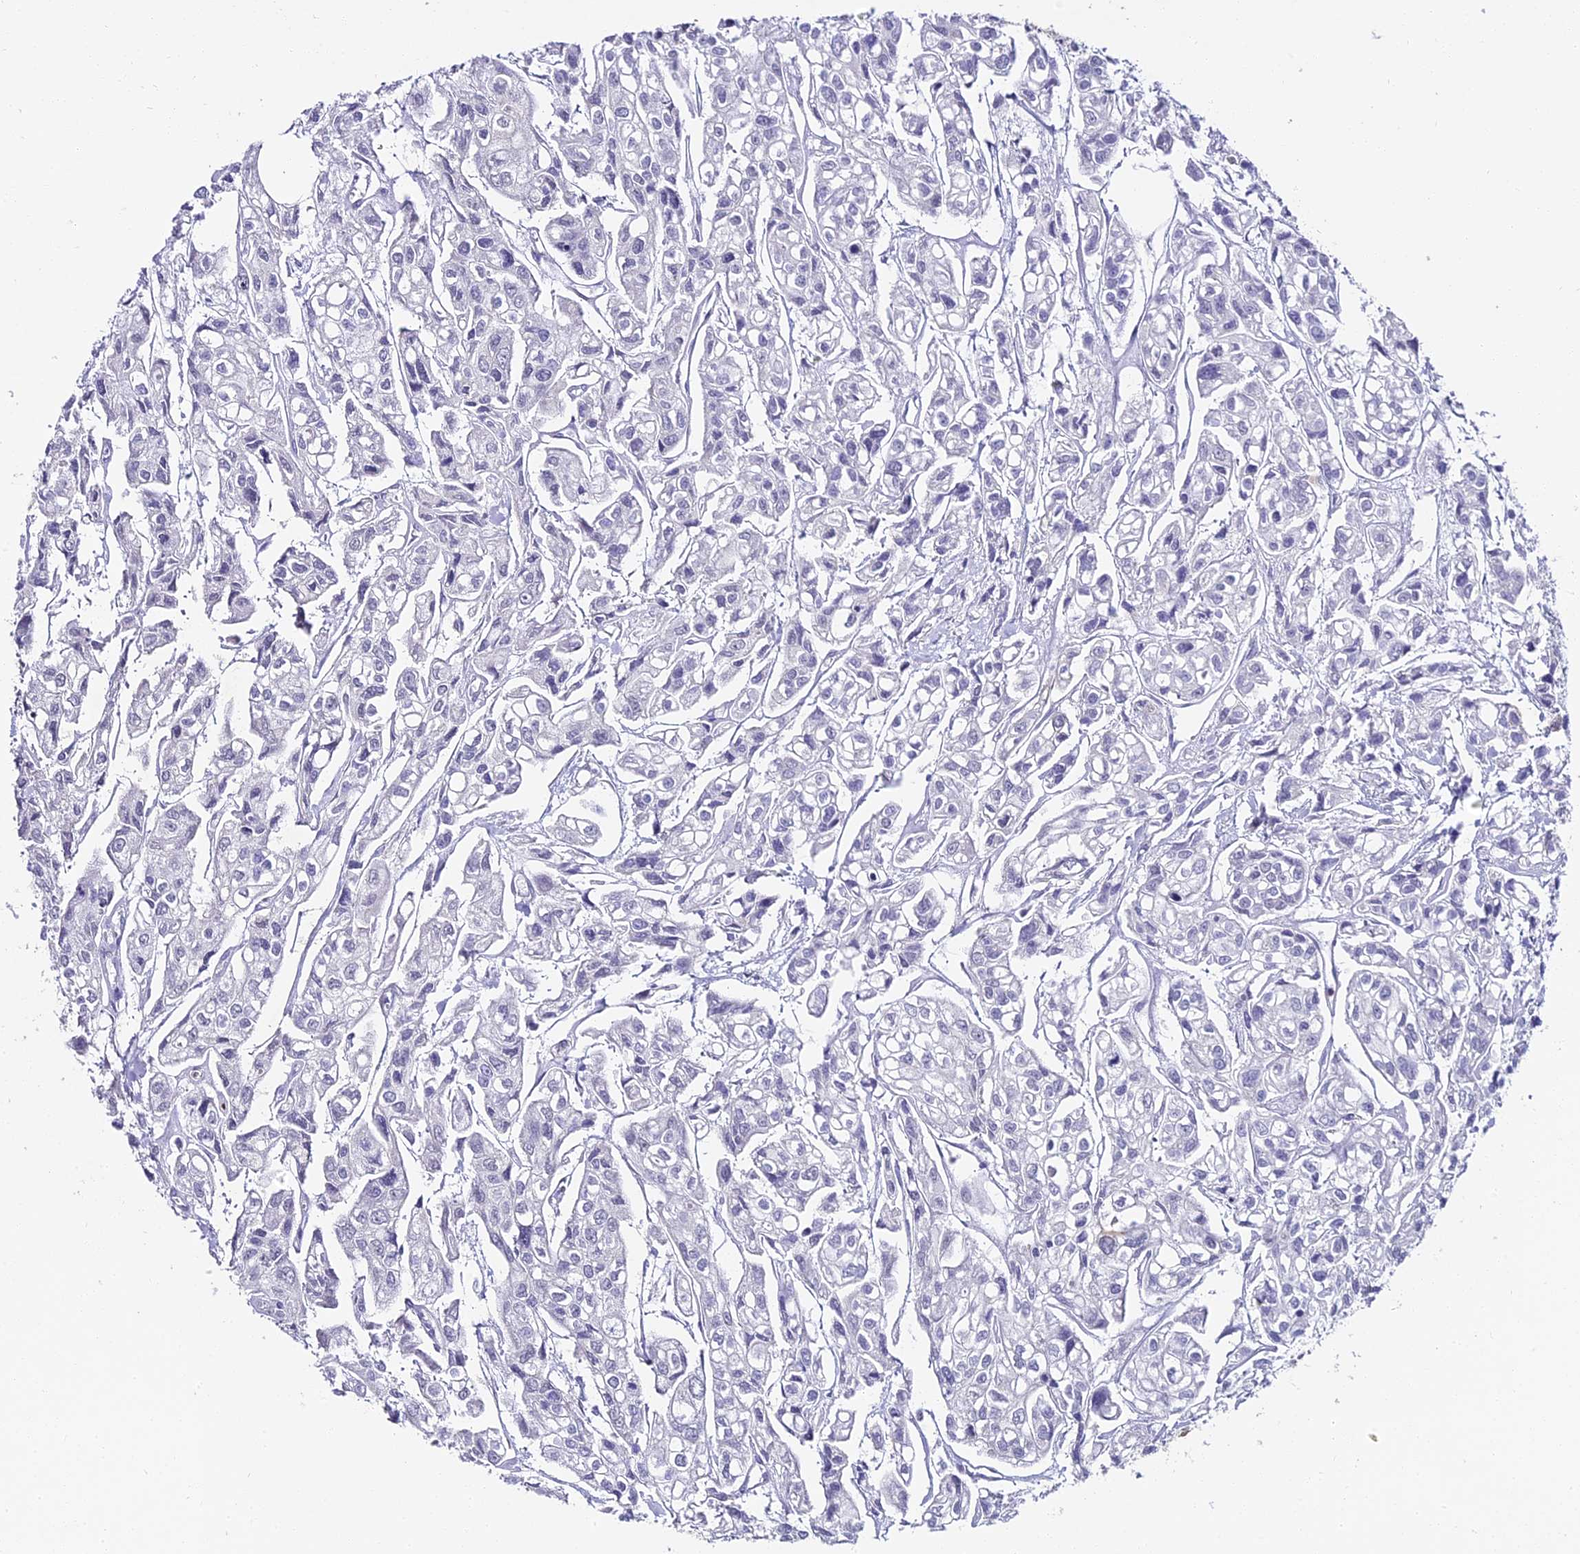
{"staining": {"intensity": "negative", "quantity": "none", "location": "none"}, "tissue": "urothelial cancer", "cell_type": "Tumor cells", "image_type": "cancer", "snomed": [{"axis": "morphology", "description": "Urothelial carcinoma, High grade"}, {"axis": "topography", "description": "Urinary bladder"}], "caption": "There is no significant staining in tumor cells of urothelial carcinoma (high-grade).", "gene": "ALPG", "patient": {"sex": "male", "age": 67}}